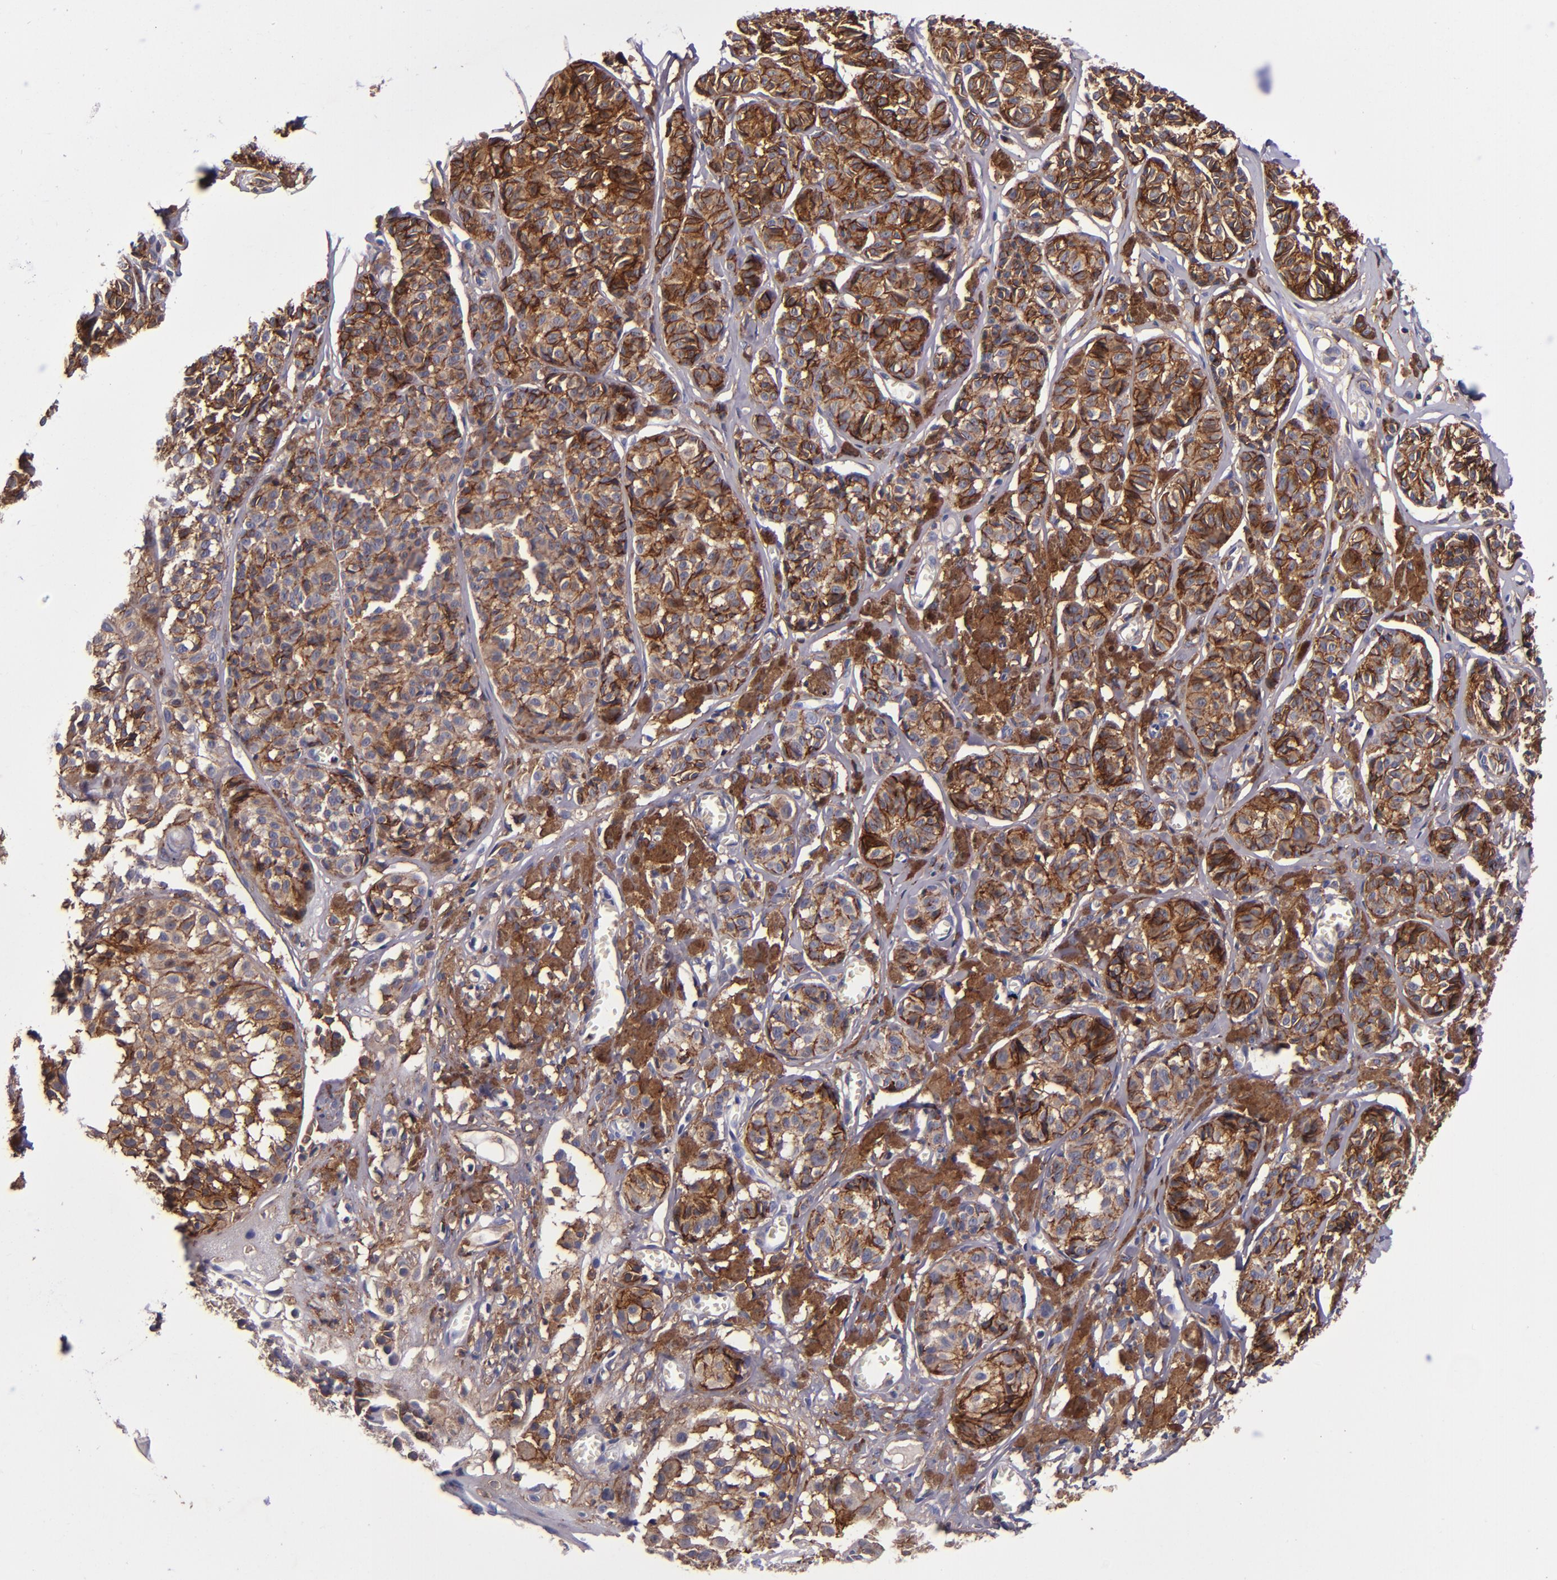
{"staining": {"intensity": "strong", "quantity": ">75%", "location": "cytoplasmic/membranous"}, "tissue": "melanoma", "cell_type": "Tumor cells", "image_type": "cancer", "snomed": [{"axis": "morphology", "description": "Malignant melanoma, NOS"}, {"axis": "topography", "description": "Skin"}], "caption": "IHC photomicrograph of melanoma stained for a protein (brown), which reveals high levels of strong cytoplasmic/membranous staining in about >75% of tumor cells.", "gene": "SIRPA", "patient": {"sex": "male", "age": 76}}